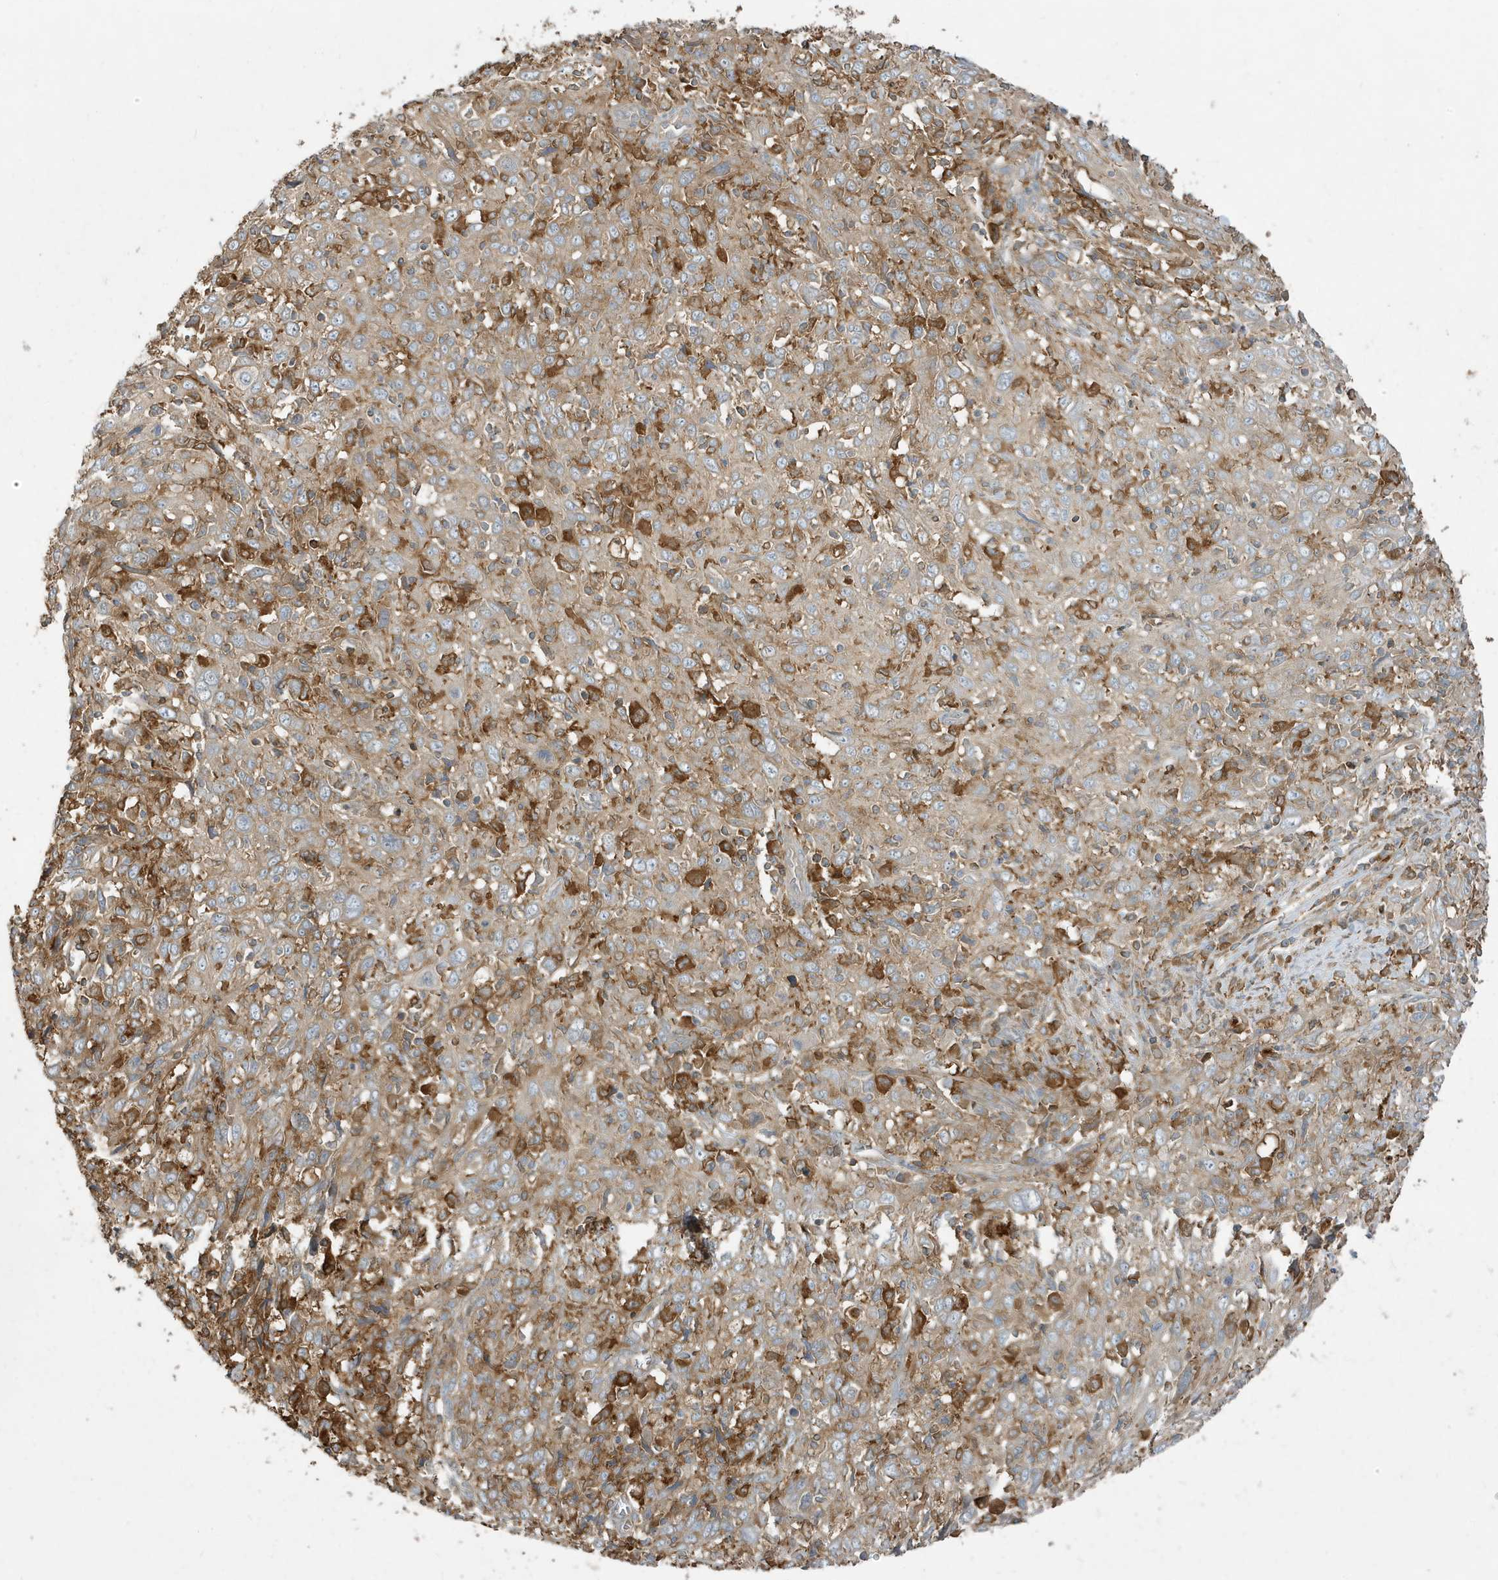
{"staining": {"intensity": "weak", "quantity": ">75%", "location": "cytoplasmic/membranous"}, "tissue": "cervical cancer", "cell_type": "Tumor cells", "image_type": "cancer", "snomed": [{"axis": "morphology", "description": "Squamous cell carcinoma, NOS"}, {"axis": "topography", "description": "Cervix"}], "caption": "Cervical squamous cell carcinoma tissue shows weak cytoplasmic/membranous staining in about >75% of tumor cells, visualized by immunohistochemistry.", "gene": "ABTB1", "patient": {"sex": "female", "age": 46}}